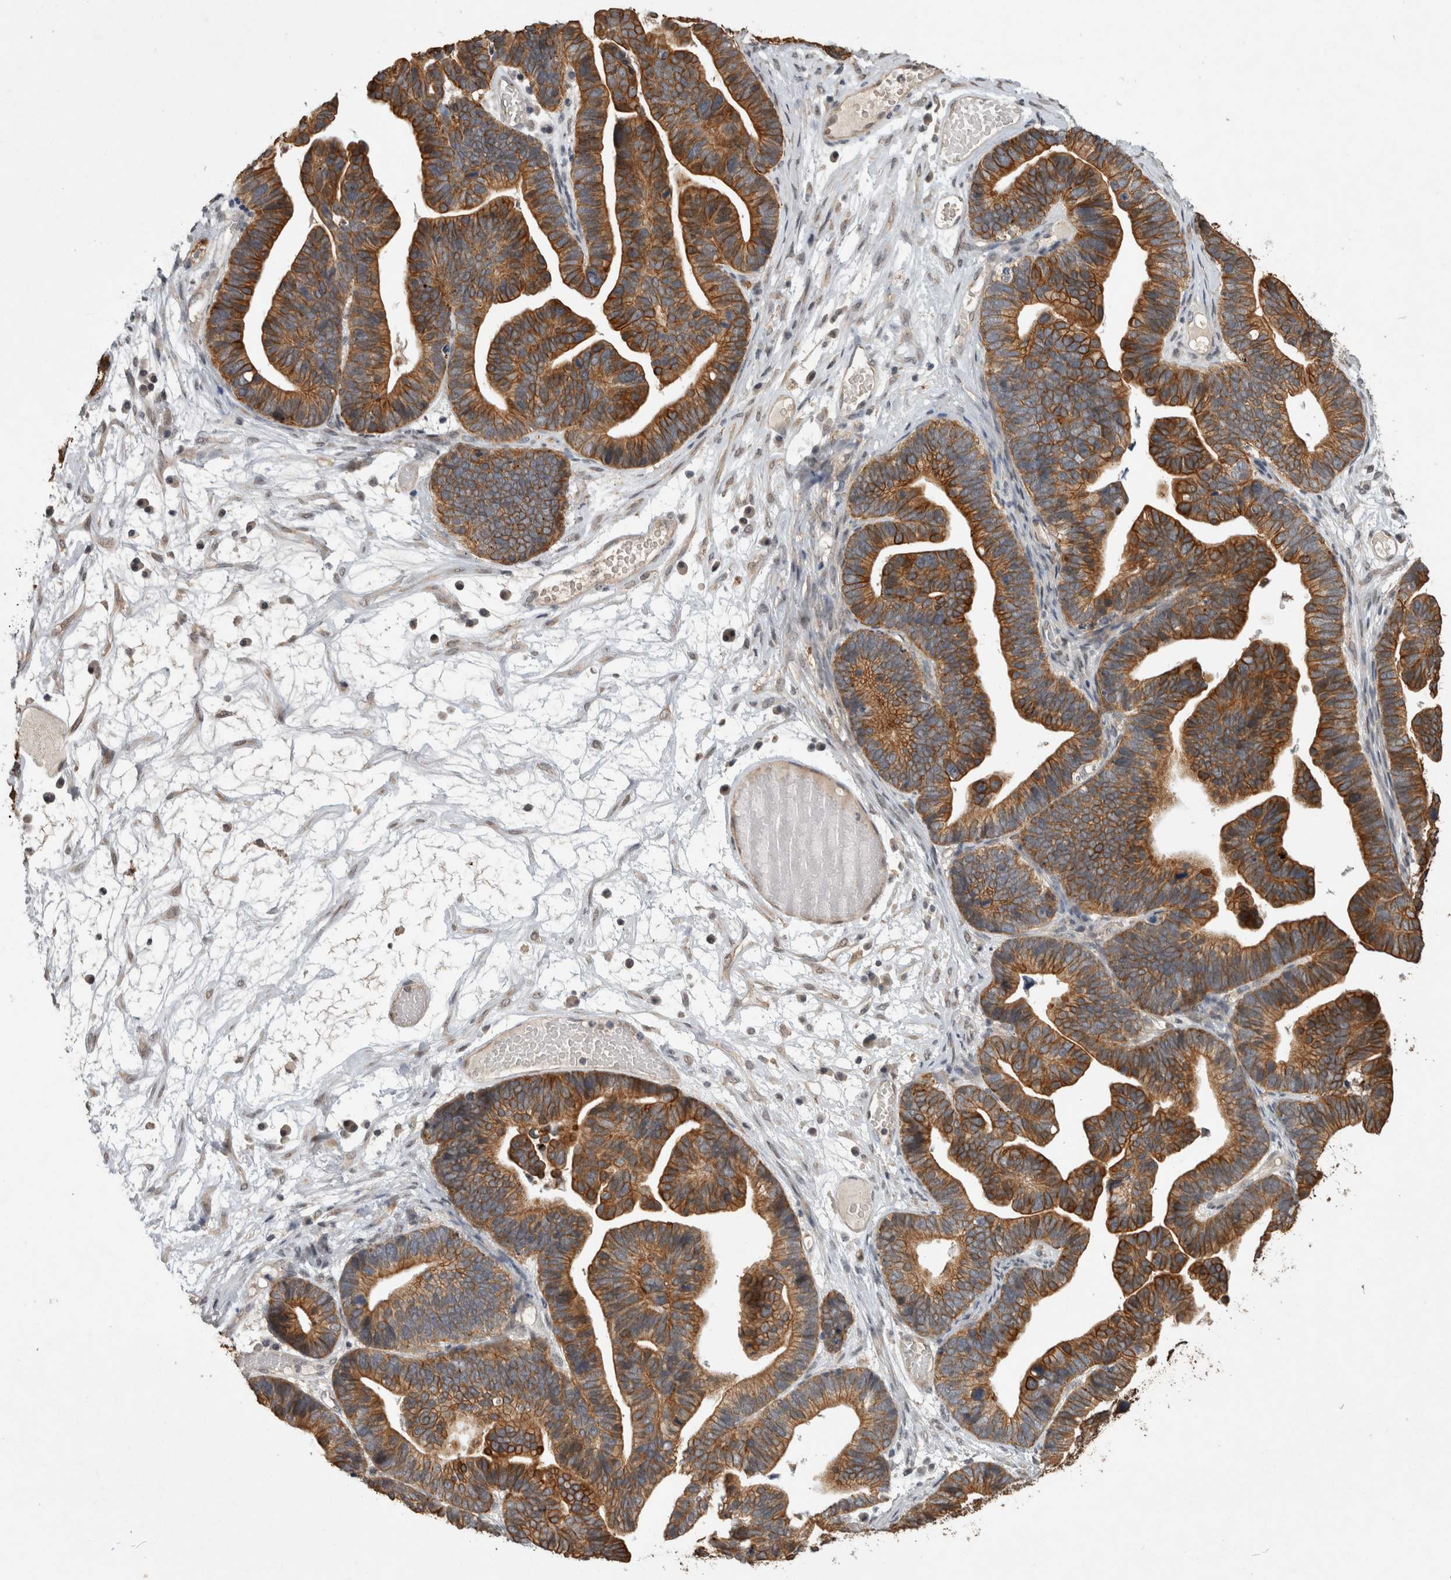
{"staining": {"intensity": "strong", "quantity": ">75%", "location": "cytoplasmic/membranous"}, "tissue": "ovarian cancer", "cell_type": "Tumor cells", "image_type": "cancer", "snomed": [{"axis": "morphology", "description": "Cystadenocarcinoma, serous, NOS"}, {"axis": "topography", "description": "Ovary"}], "caption": "Protein expression analysis of human ovarian cancer (serous cystadenocarcinoma) reveals strong cytoplasmic/membranous expression in approximately >75% of tumor cells.", "gene": "RHPN1", "patient": {"sex": "female", "age": 56}}